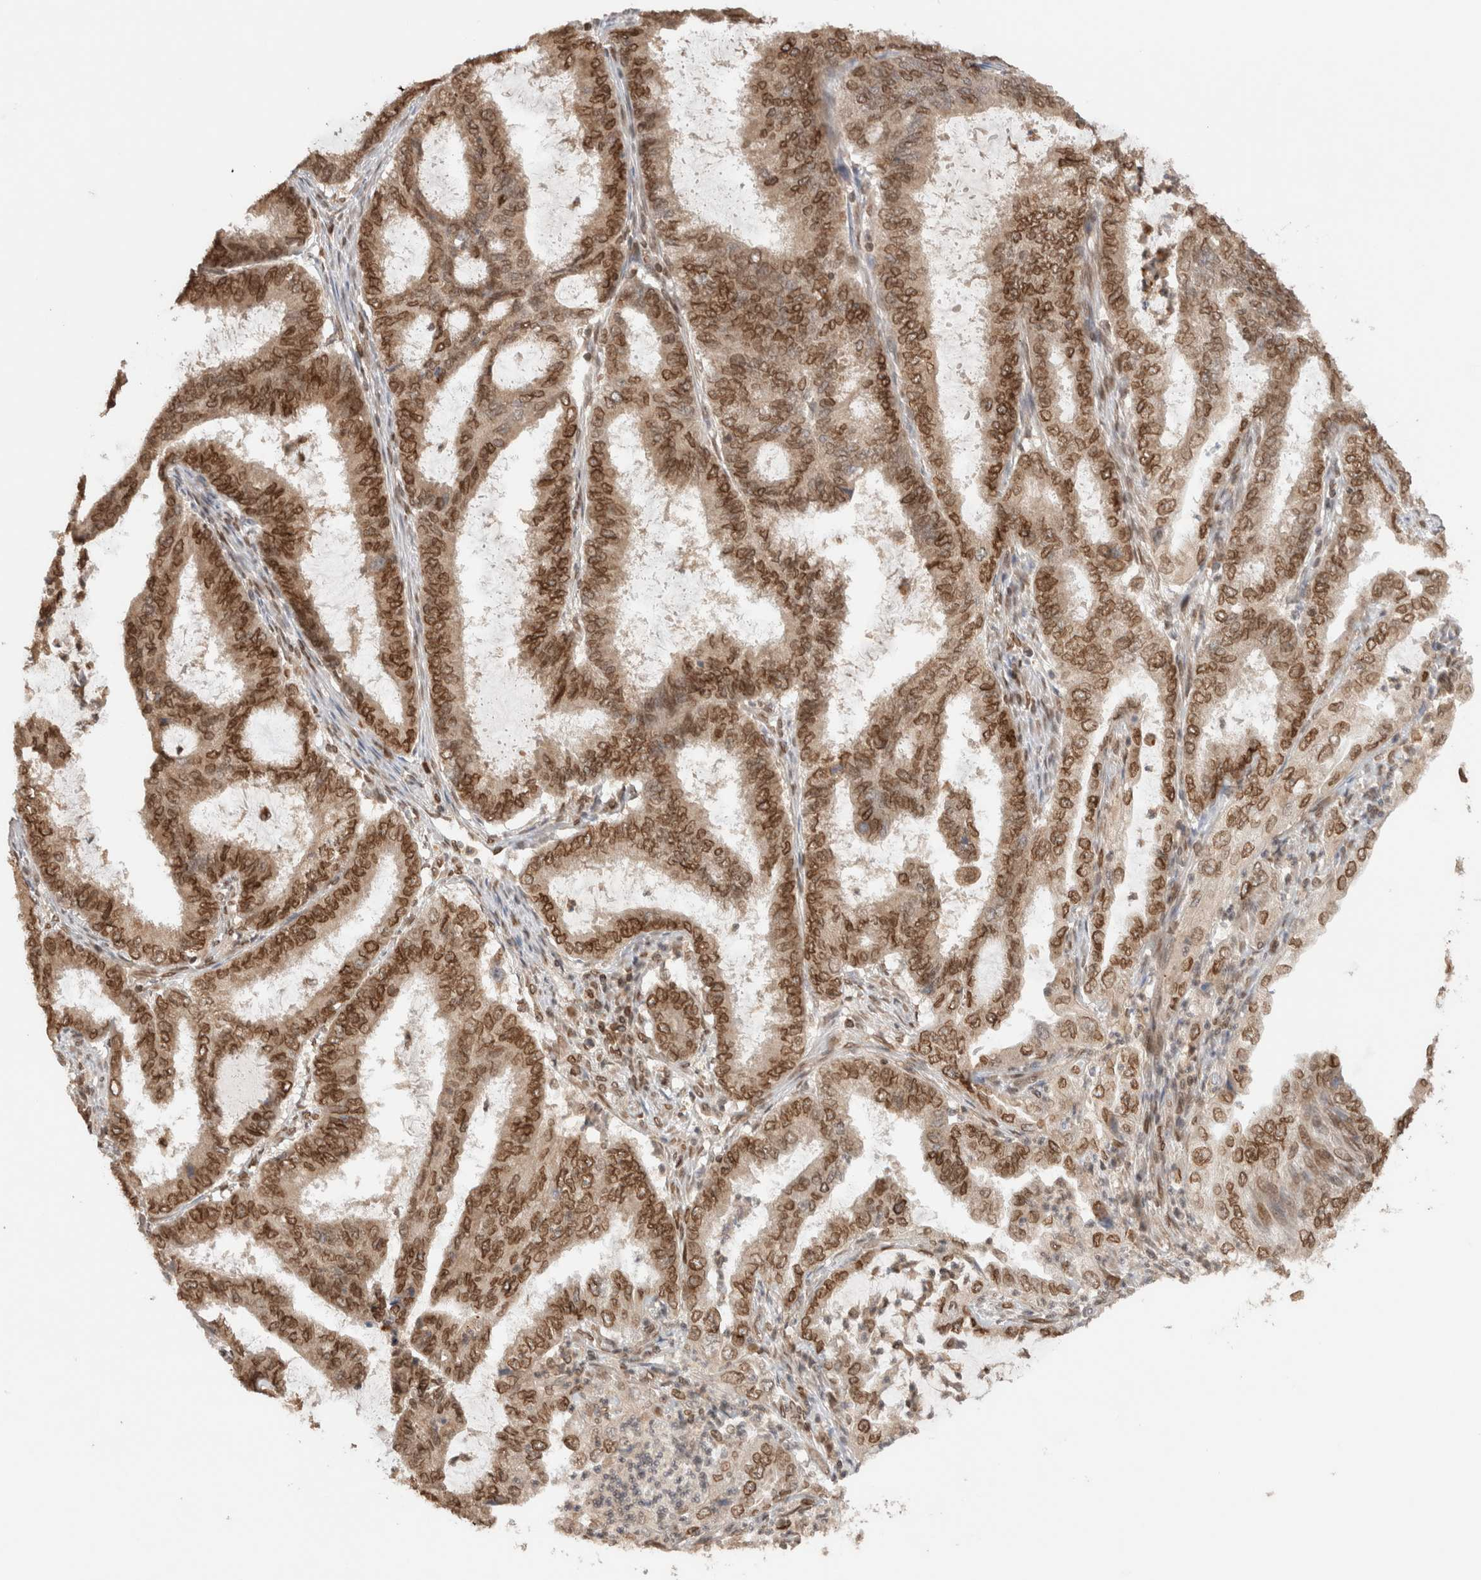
{"staining": {"intensity": "strong", "quantity": ">75%", "location": "cytoplasmic/membranous,nuclear"}, "tissue": "endometrial cancer", "cell_type": "Tumor cells", "image_type": "cancer", "snomed": [{"axis": "morphology", "description": "Adenocarcinoma, NOS"}, {"axis": "topography", "description": "Endometrium"}], "caption": "The histopathology image displays staining of adenocarcinoma (endometrial), revealing strong cytoplasmic/membranous and nuclear protein staining (brown color) within tumor cells.", "gene": "TPR", "patient": {"sex": "female", "age": 51}}